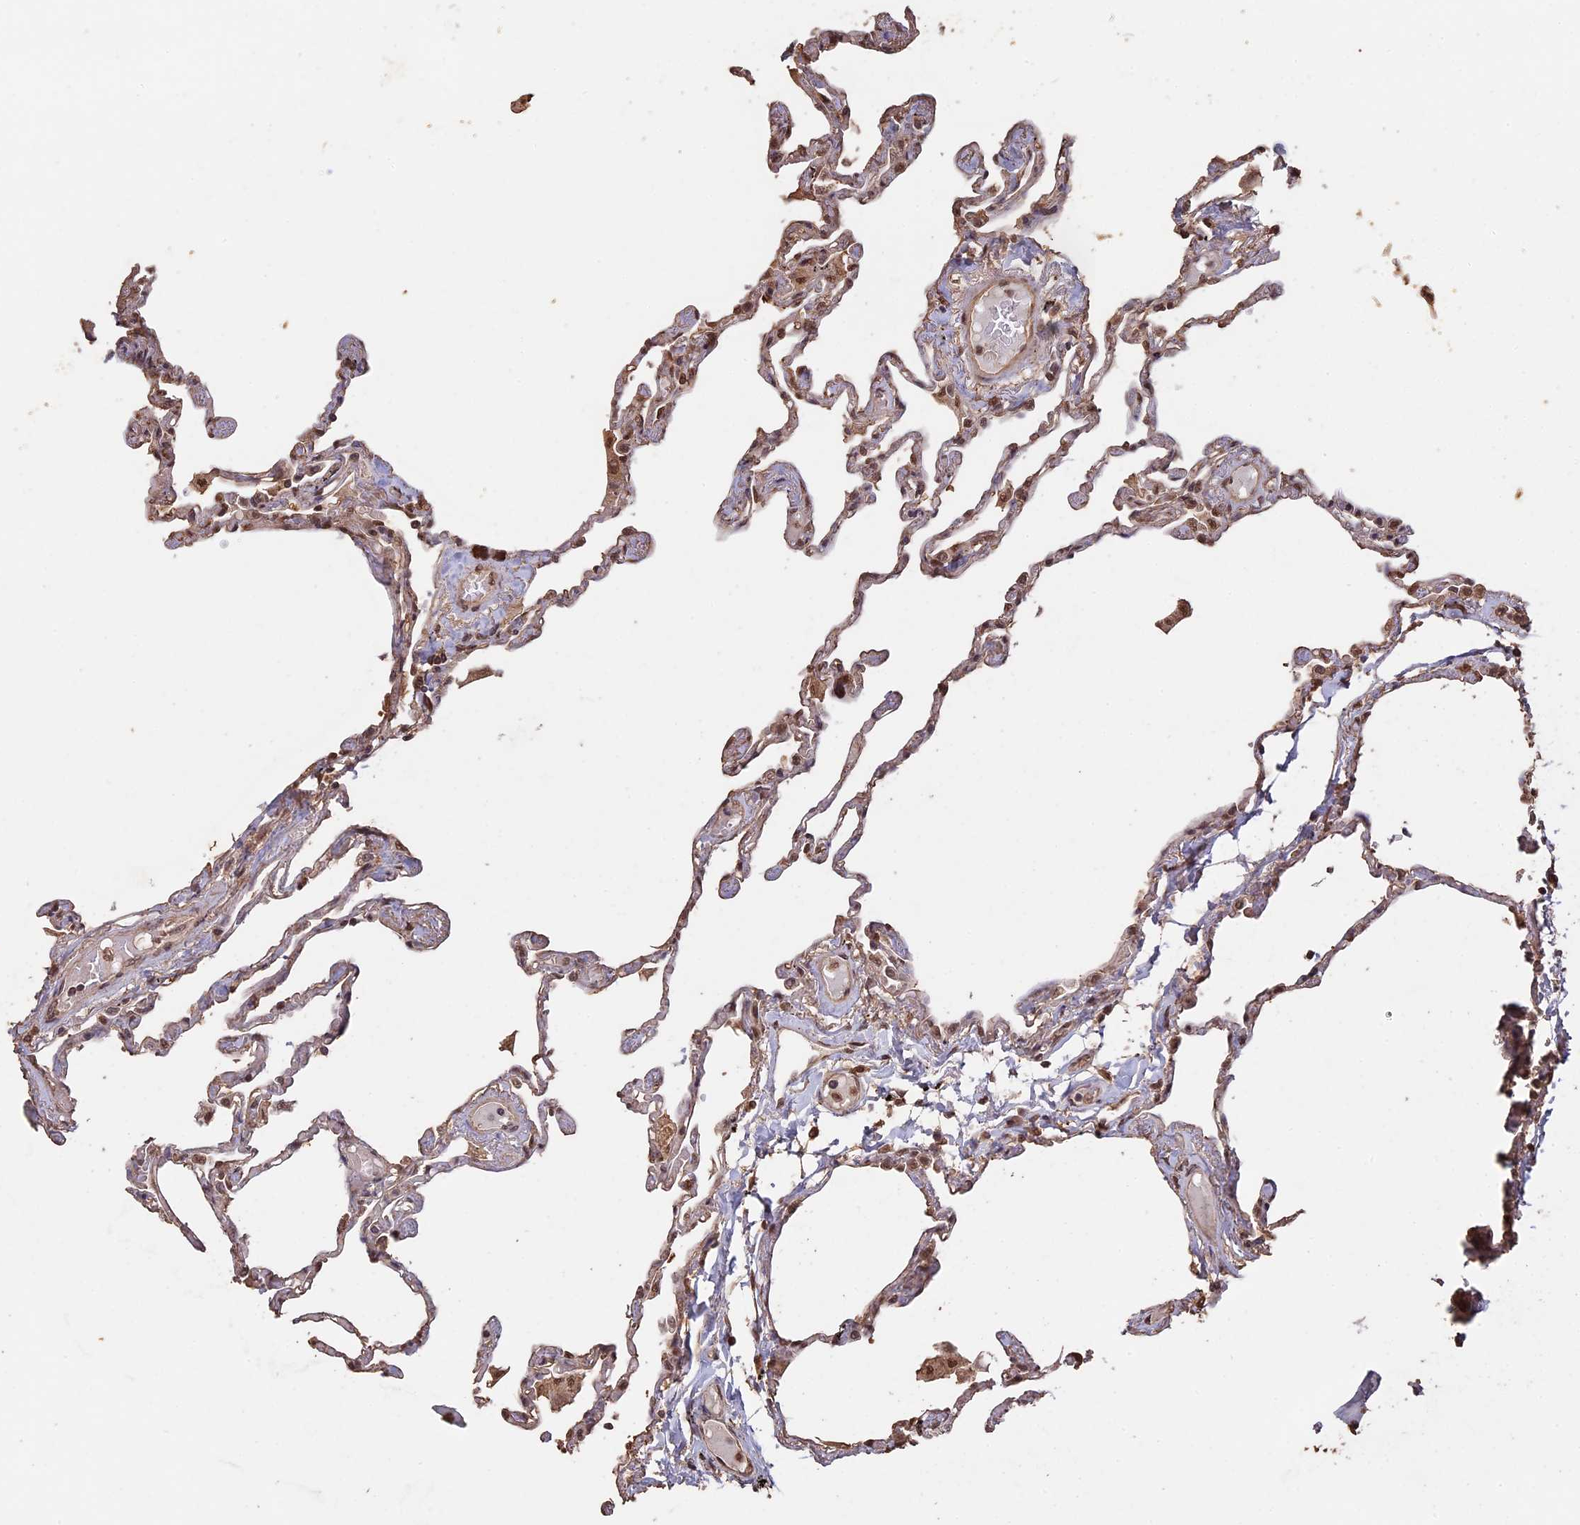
{"staining": {"intensity": "moderate", "quantity": "25%-75%", "location": "cytoplasmic/membranous,nuclear"}, "tissue": "lung", "cell_type": "Alveolar cells", "image_type": "normal", "snomed": [{"axis": "morphology", "description": "Normal tissue, NOS"}, {"axis": "topography", "description": "Lung"}], "caption": "Protein positivity by IHC demonstrates moderate cytoplasmic/membranous,nuclear expression in approximately 25%-75% of alveolar cells in normal lung.", "gene": "PSMC6", "patient": {"sex": "female", "age": 67}}